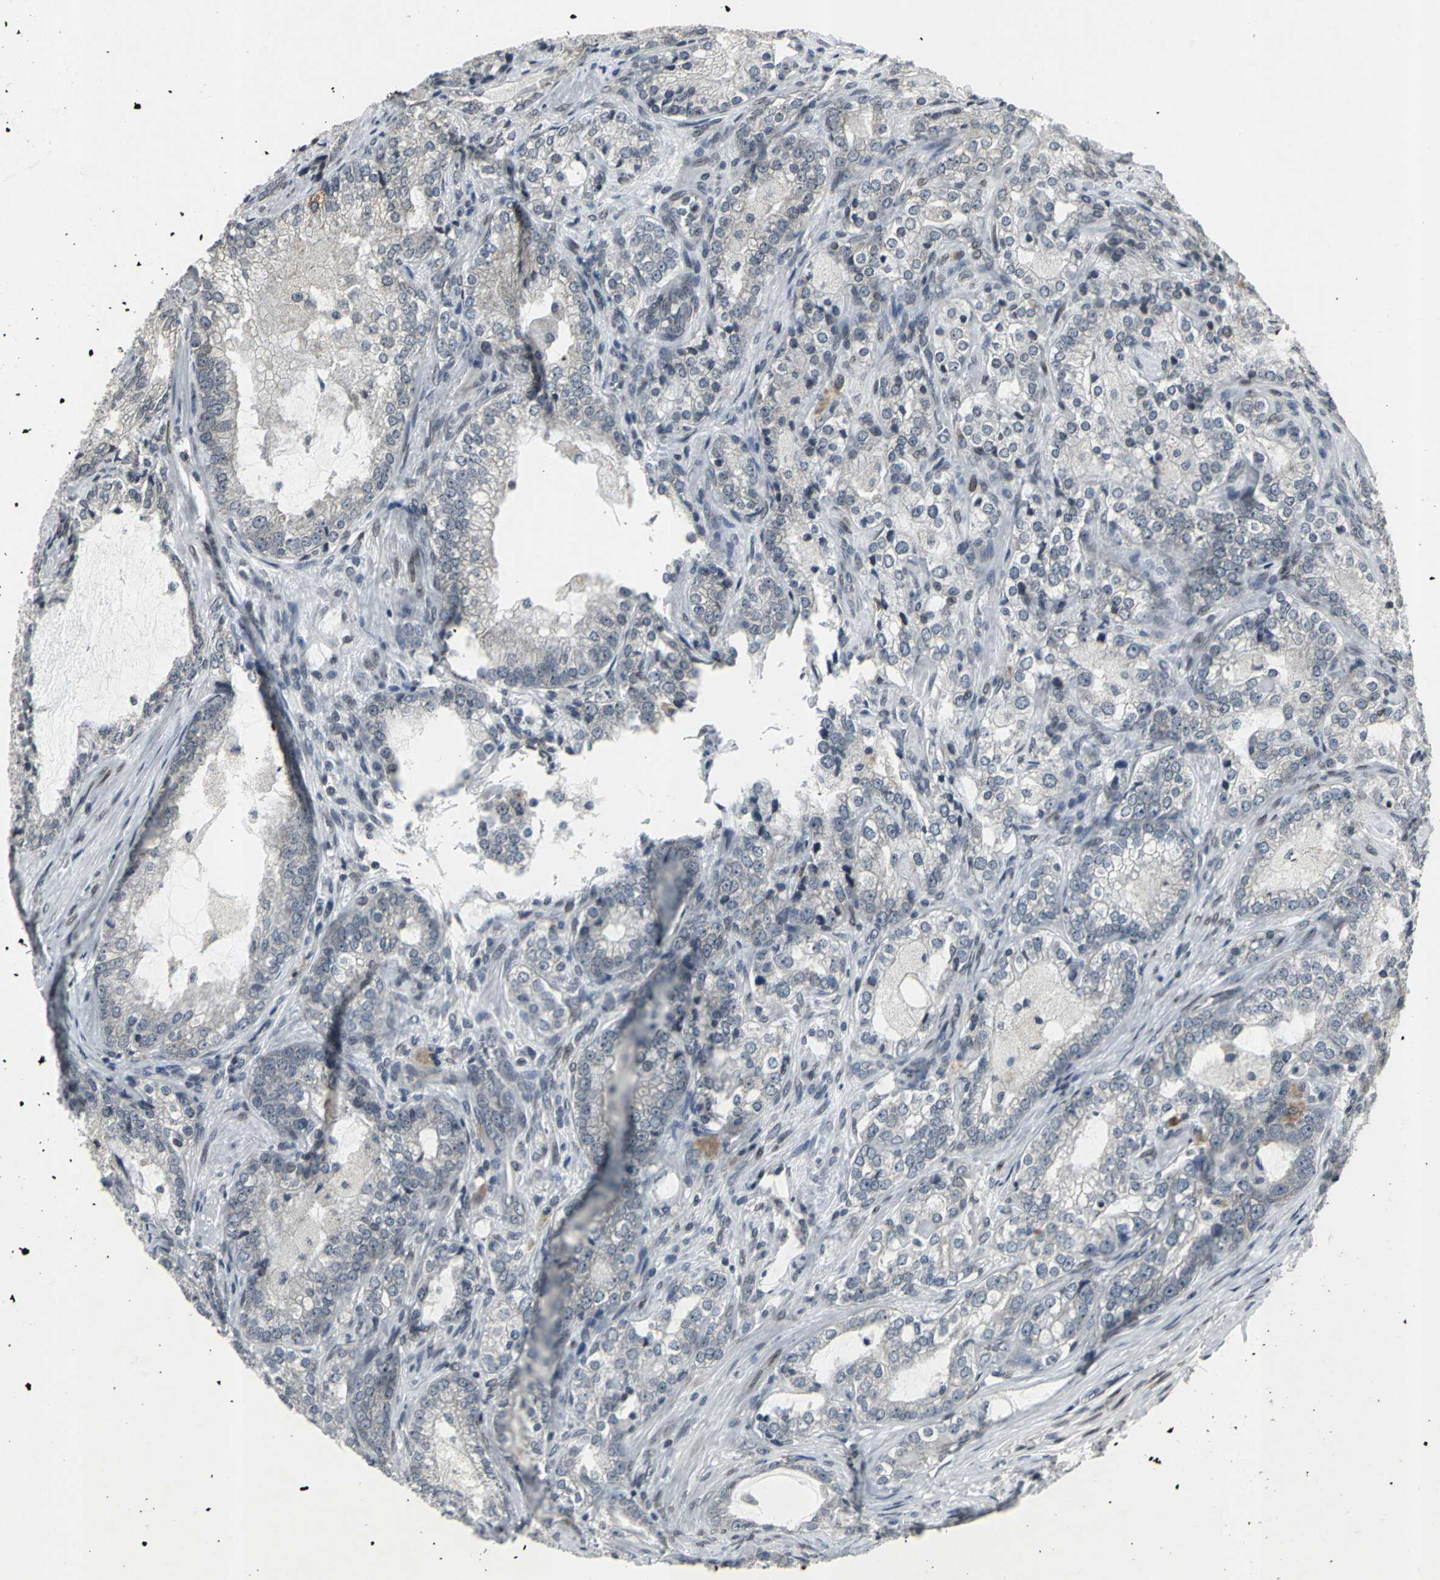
{"staining": {"intensity": "negative", "quantity": "none", "location": "none"}, "tissue": "prostate cancer", "cell_type": "Tumor cells", "image_type": "cancer", "snomed": [{"axis": "morphology", "description": "Adenocarcinoma, High grade"}, {"axis": "topography", "description": "Prostate"}], "caption": "Tumor cells show no significant expression in prostate high-grade adenocarcinoma.", "gene": "SH2B3", "patient": {"sex": "male", "age": 63}}